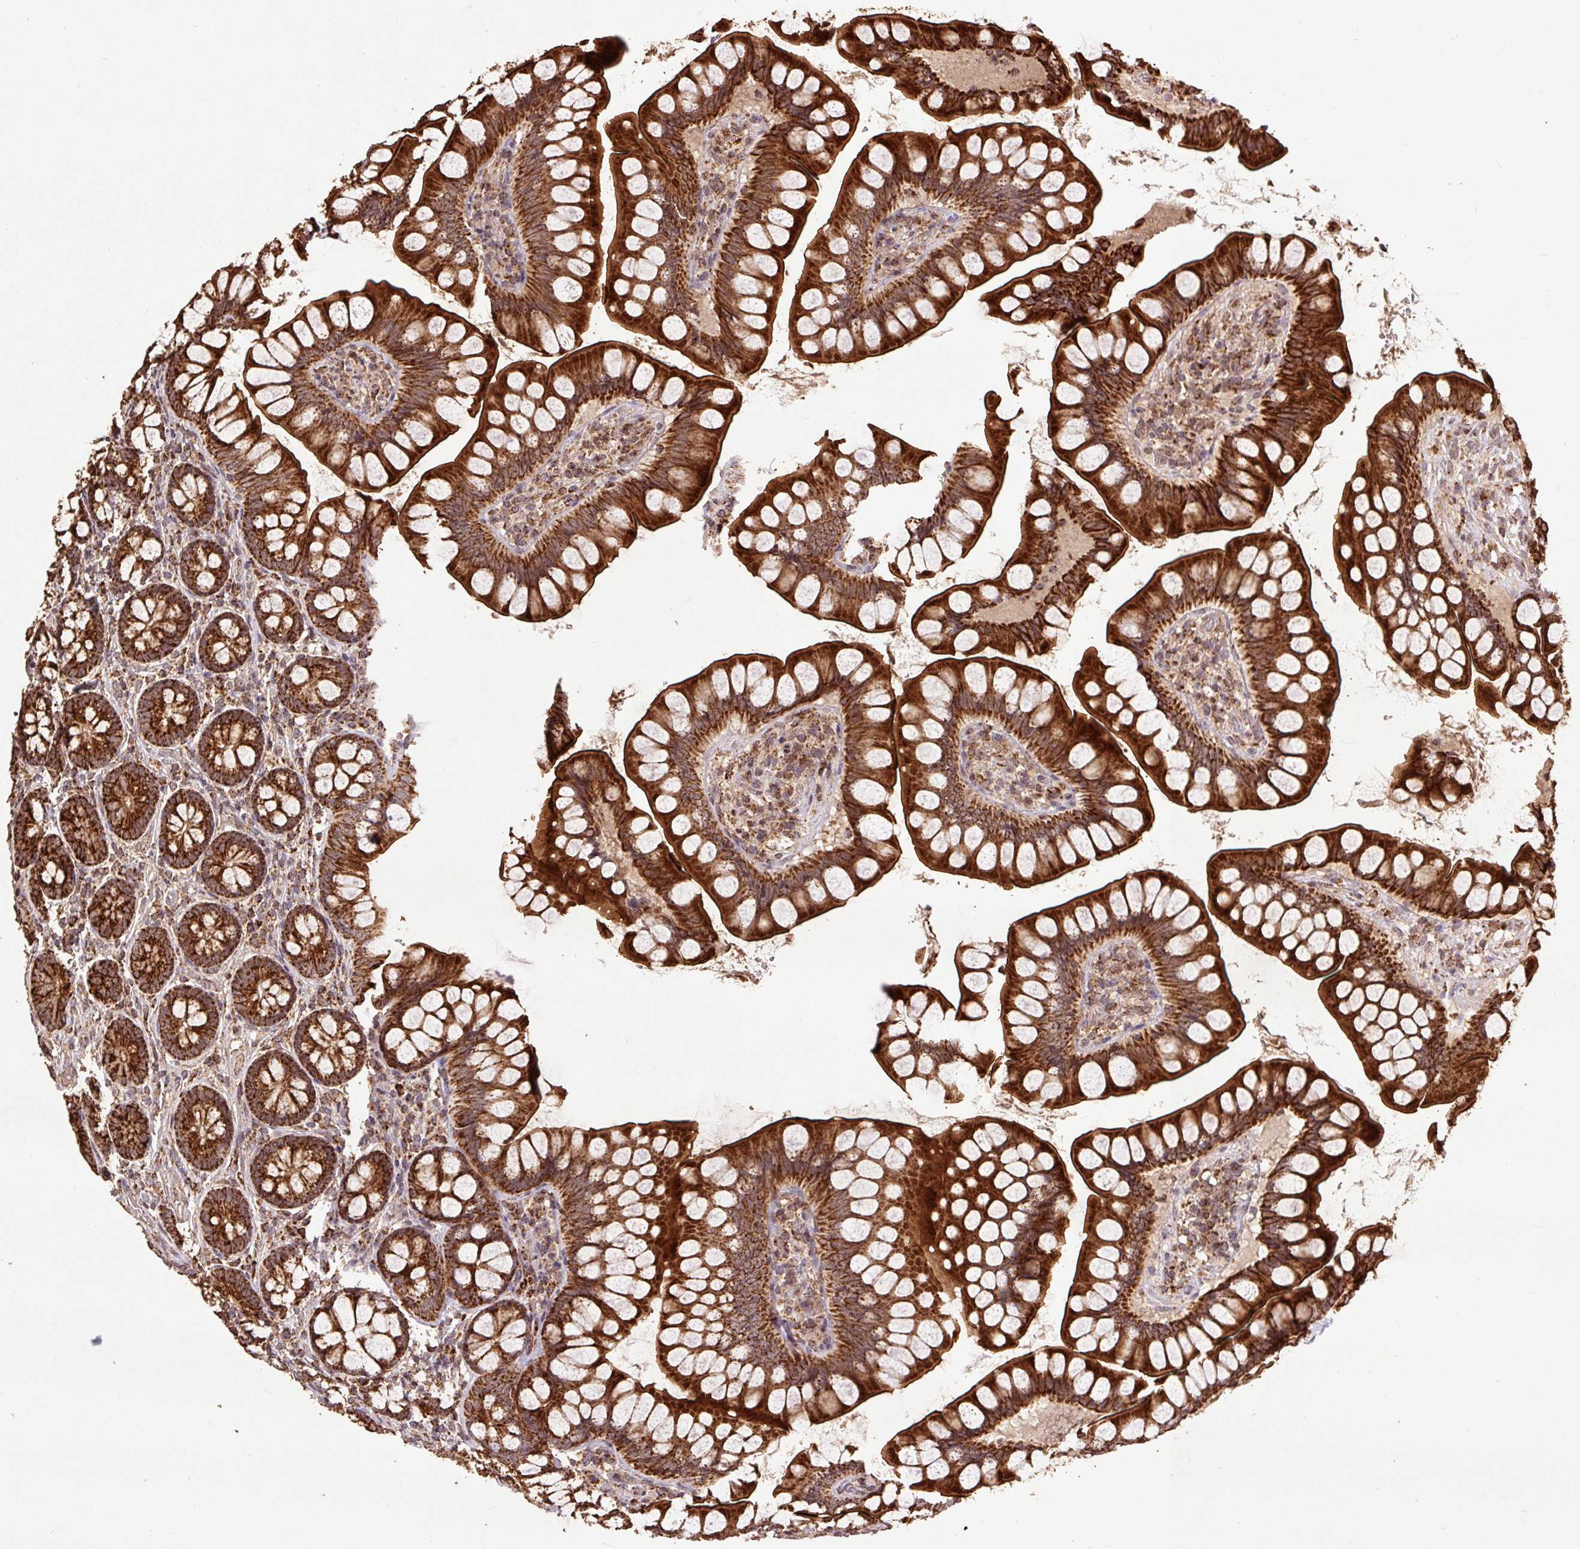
{"staining": {"intensity": "strong", "quantity": ">75%", "location": "cytoplasmic/membranous"}, "tissue": "small intestine", "cell_type": "Glandular cells", "image_type": "normal", "snomed": [{"axis": "morphology", "description": "Normal tissue, NOS"}, {"axis": "topography", "description": "Small intestine"}], "caption": "Immunohistochemistry (DAB (3,3'-diaminobenzidine)) staining of normal small intestine displays strong cytoplasmic/membranous protein positivity in about >75% of glandular cells.", "gene": "ATP5F1A", "patient": {"sex": "male", "age": 70}}